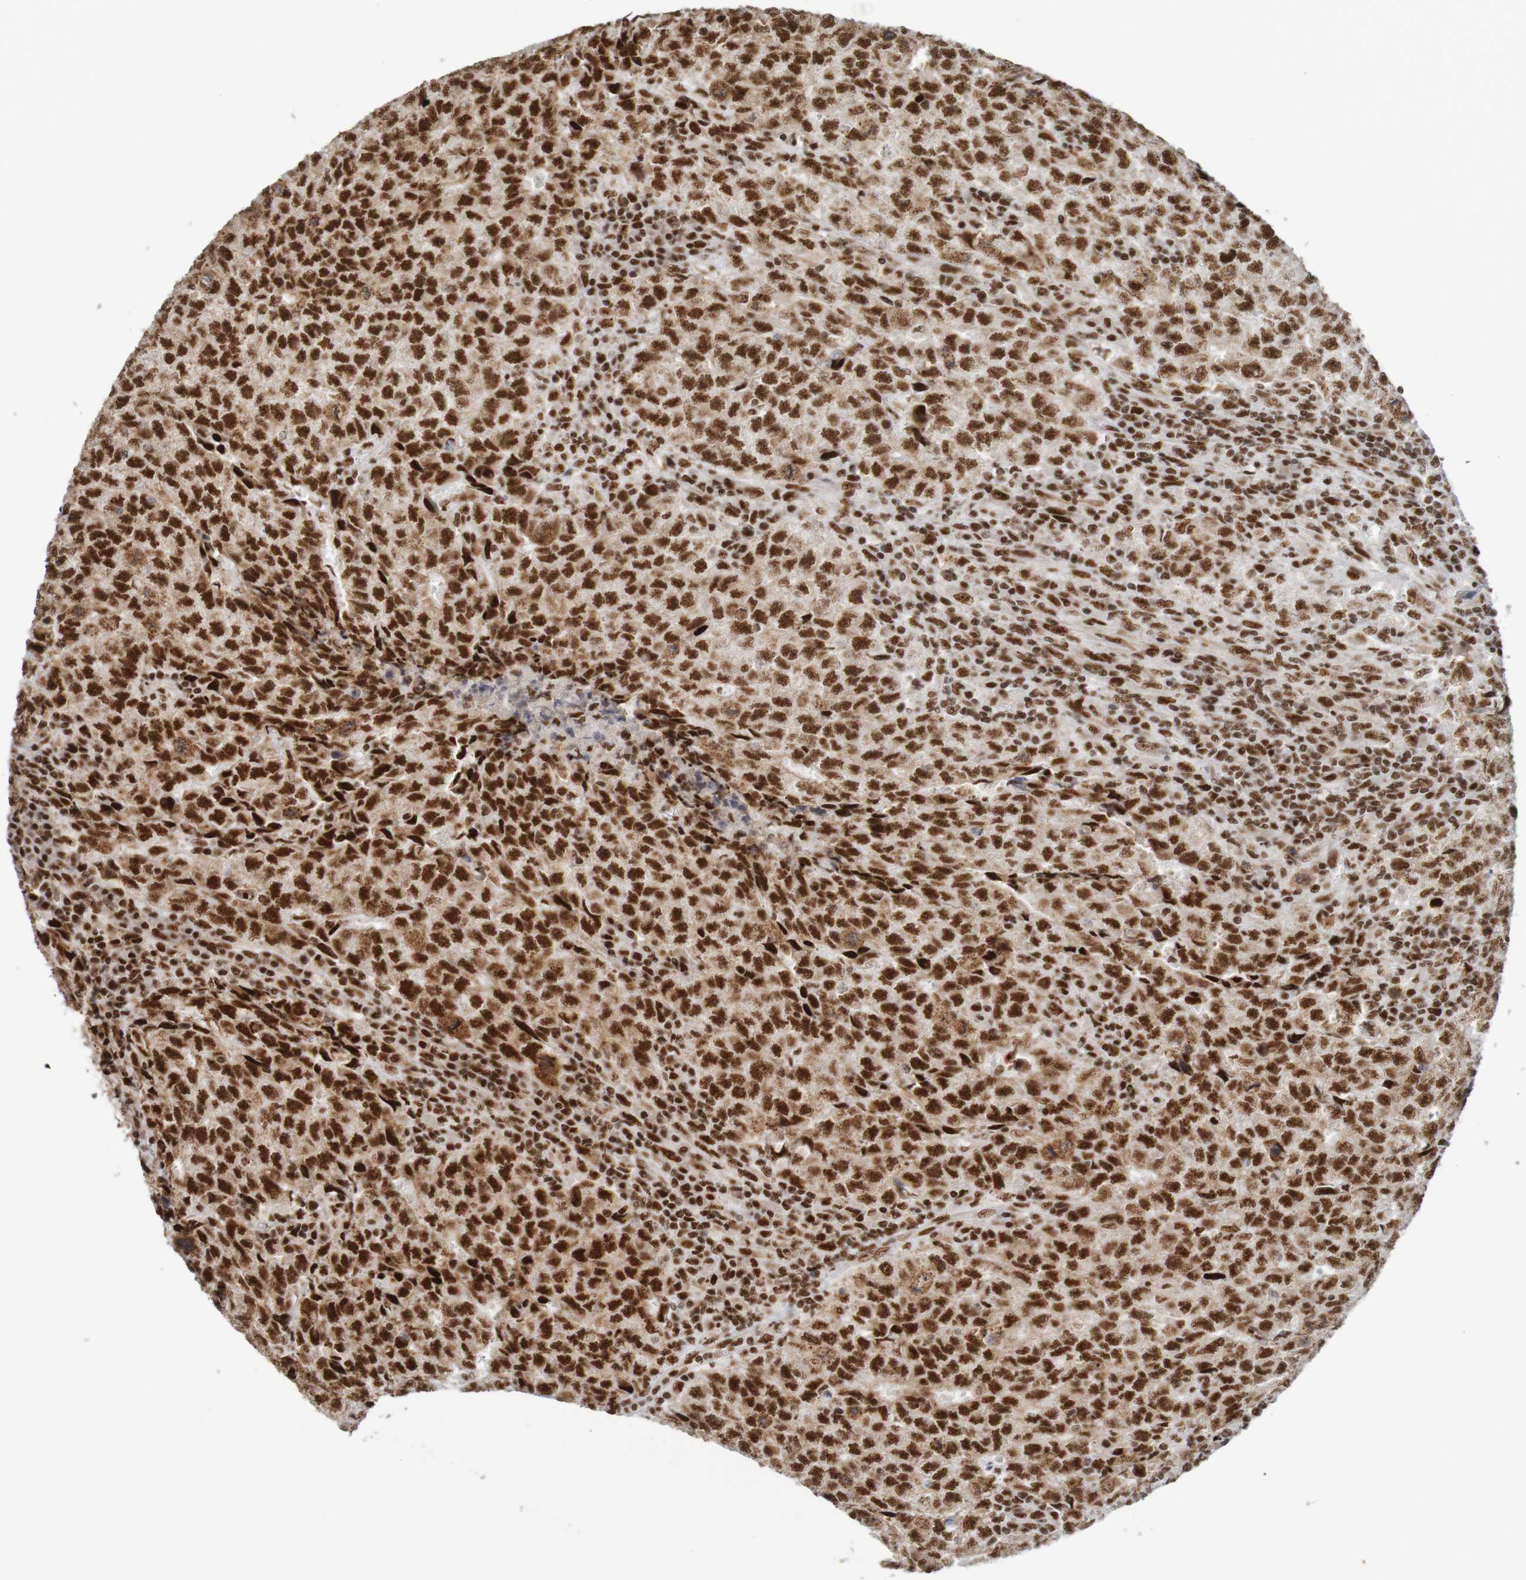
{"staining": {"intensity": "strong", "quantity": ">75%", "location": "nuclear"}, "tissue": "testis cancer", "cell_type": "Tumor cells", "image_type": "cancer", "snomed": [{"axis": "morphology", "description": "Necrosis, NOS"}, {"axis": "morphology", "description": "Carcinoma, Embryonal, NOS"}, {"axis": "topography", "description": "Testis"}], "caption": "A photomicrograph of testis cancer (embryonal carcinoma) stained for a protein exhibits strong nuclear brown staining in tumor cells. (Brightfield microscopy of DAB IHC at high magnification).", "gene": "THRAP3", "patient": {"sex": "male", "age": 19}}